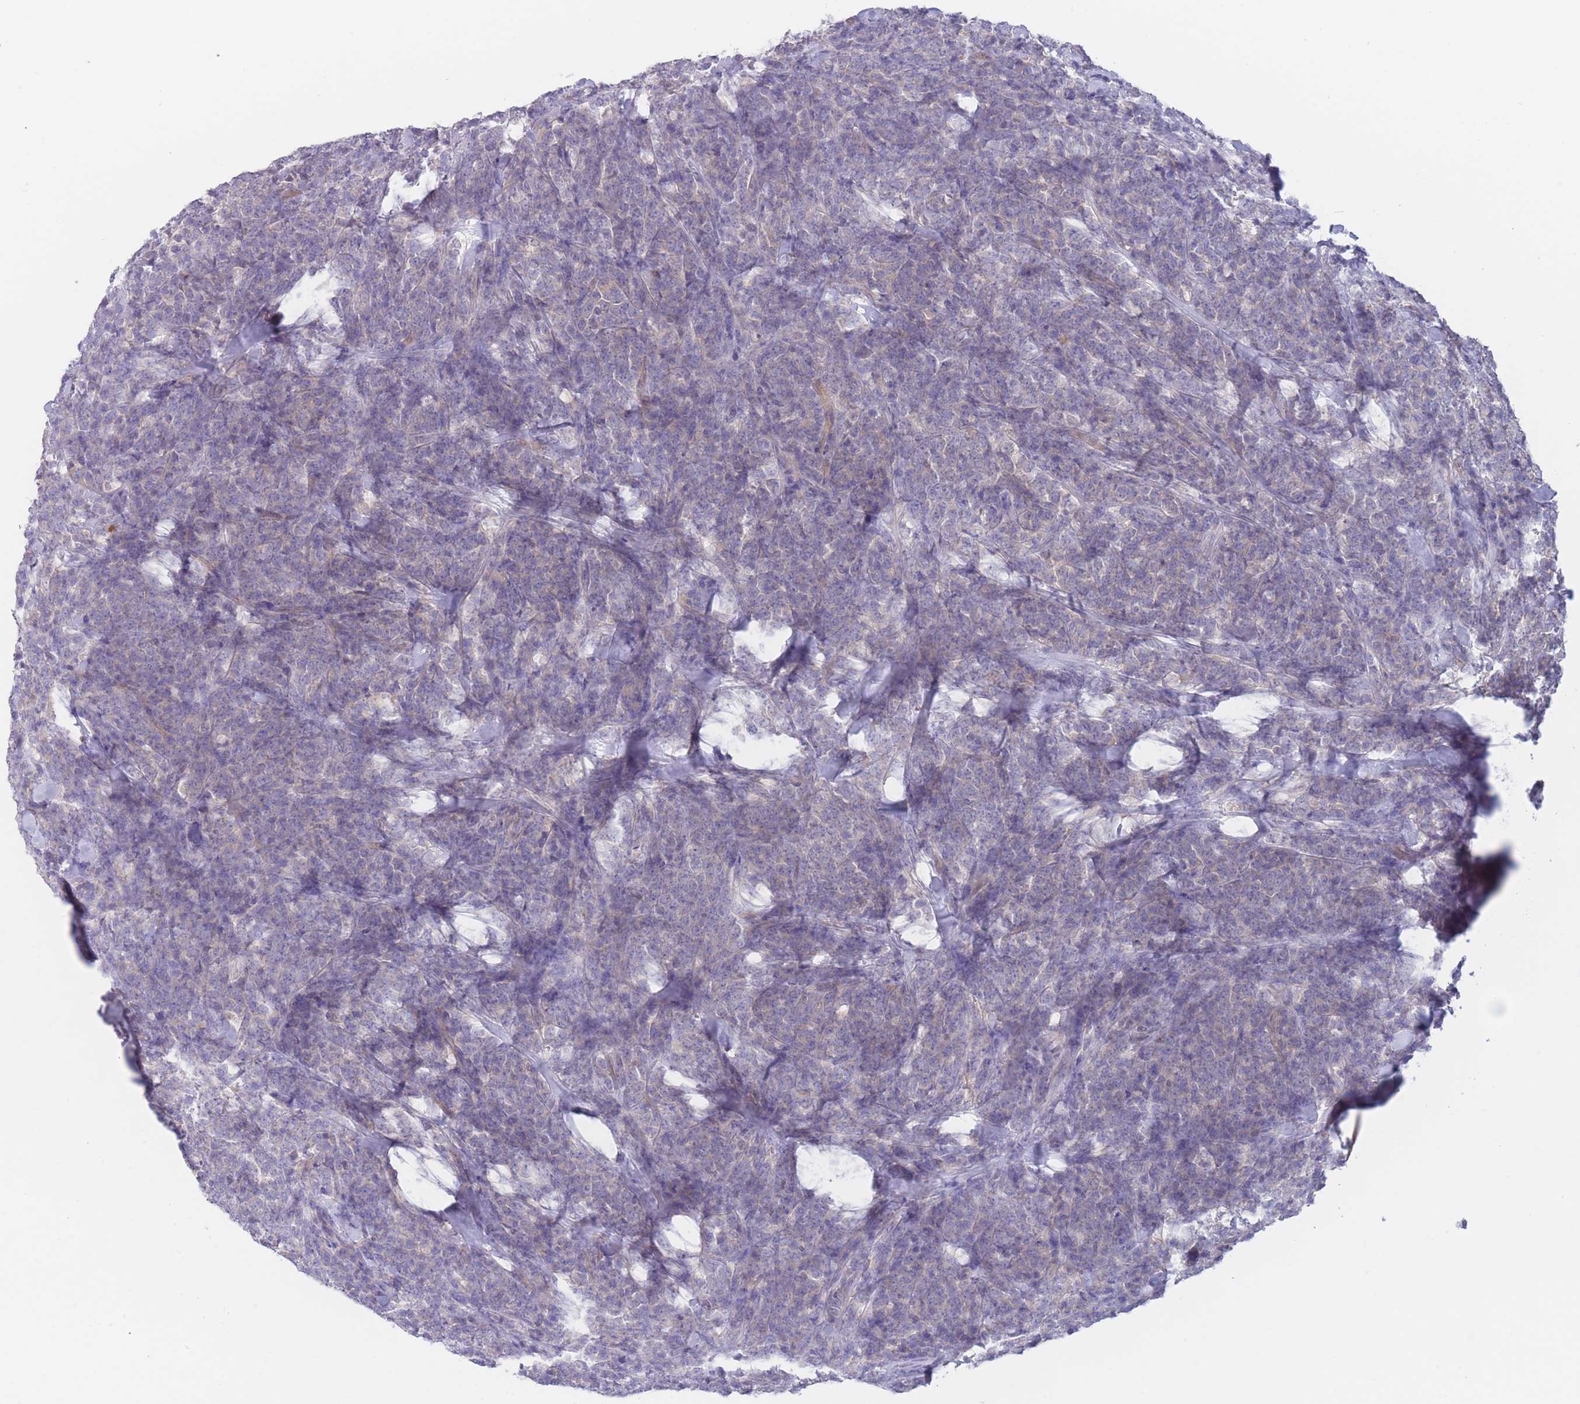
{"staining": {"intensity": "negative", "quantity": "none", "location": "none"}, "tissue": "lymphoma", "cell_type": "Tumor cells", "image_type": "cancer", "snomed": [{"axis": "morphology", "description": "Malignant lymphoma, non-Hodgkin's type, High grade"}, {"axis": "topography", "description": "Small intestine"}], "caption": "Tumor cells are negative for protein expression in human malignant lymphoma, non-Hodgkin's type (high-grade).", "gene": "ZNF281", "patient": {"sex": "male", "age": 8}}